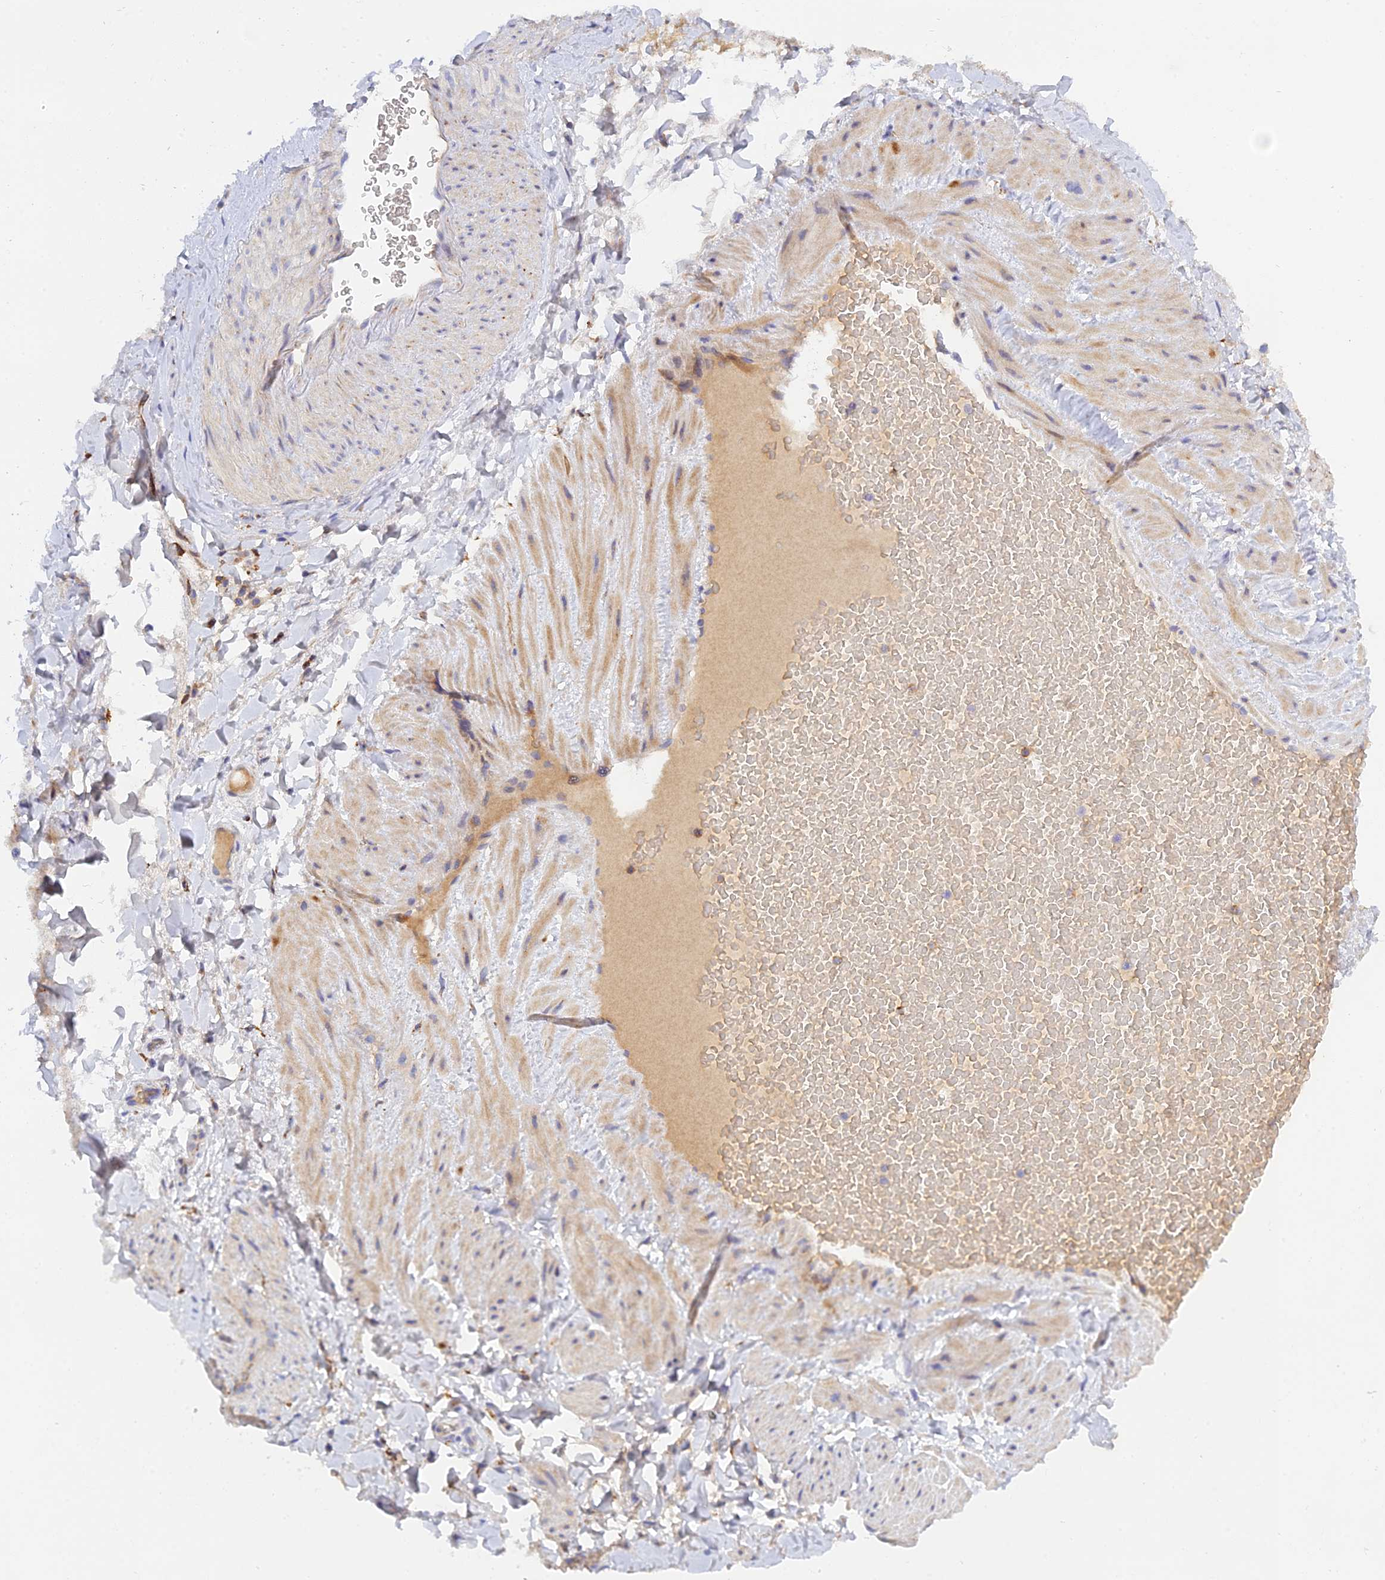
{"staining": {"intensity": "negative", "quantity": "none", "location": "none"}, "tissue": "adipose tissue", "cell_type": "Adipocytes", "image_type": "normal", "snomed": [{"axis": "morphology", "description": "Normal tissue, NOS"}, {"axis": "topography", "description": "Soft tissue"}, {"axis": "topography", "description": "Vascular tissue"}], "caption": "Adipose tissue stained for a protein using immunohistochemistry displays no expression adipocytes.", "gene": "RPGRIP1L", "patient": {"sex": "male", "age": 54}}